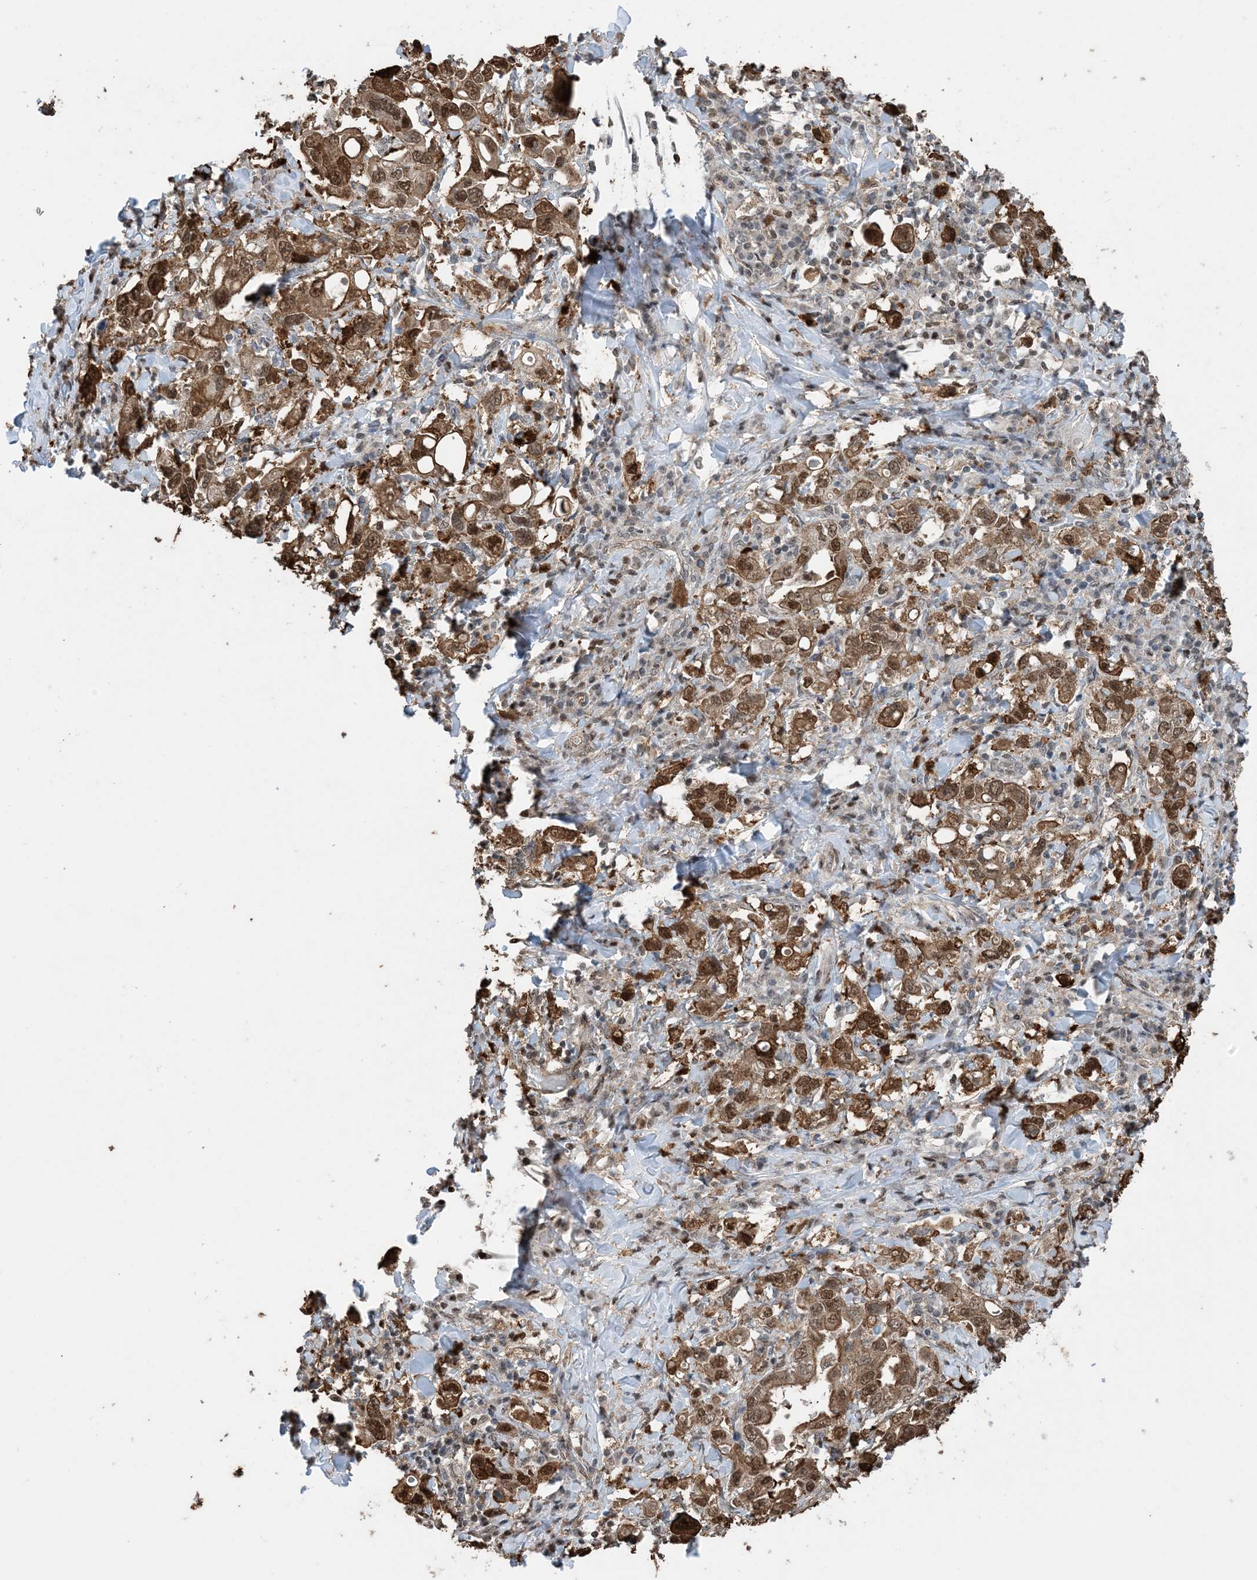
{"staining": {"intensity": "moderate", "quantity": ">75%", "location": "cytoplasmic/membranous,nuclear"}, "tissue": "stomach cancer", "cell_type": "Tumor cells", "image_type": "cancer", "snomed": [{"axis": "morphology", "description": "Adenocarcinoma, NOS"}, {"axis": "topography", "description": "Stomach, upper"}], "caption": "There is medium levels of moderate cytoplasmic/membranous and nuclear staining in tumor cells of stomach cancer (adenocarcinoma), as demonstrated by immunohistochemical staining (brown color).", "gene": "HSPA1A", "patient": {"sex": "male", "age": 62}}